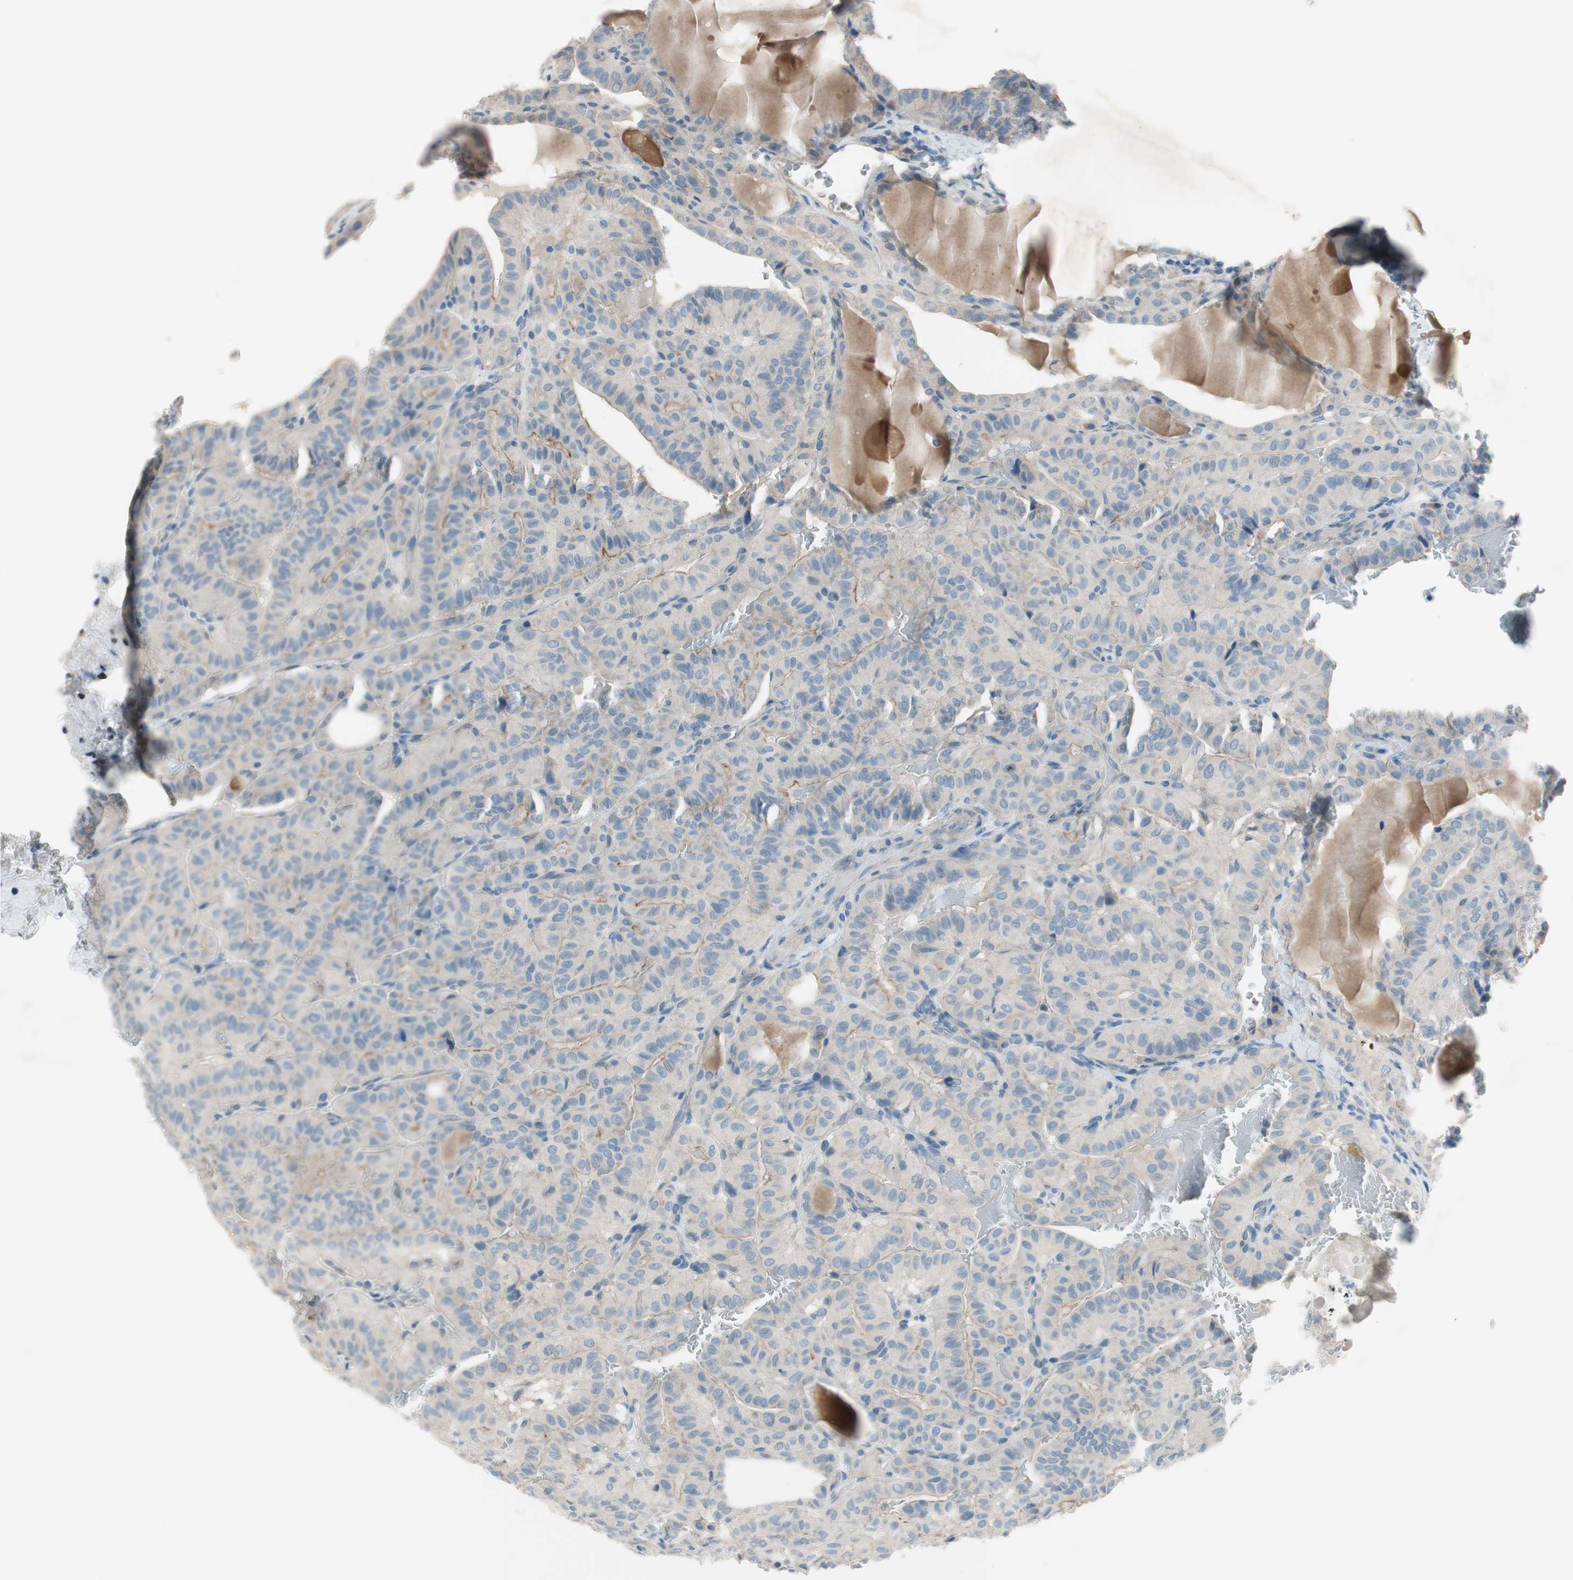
{"staining": {"intensity": "moderate", "quantity": "<25%", "location": "cytoplasmic/membranous"}, "tissue": "thyroid cancer", "cell_type": "Tumor cells", "image_type": "cancer", "snomed": [{"axis": "morphology", "description": "Papillary adenocarcinoma, NOS"}, {"axis": "topography", "description": "Thyroid gland"}], "caption": "Brown immunohistochemical staining in human thyroid papillary adenocarcinoma displays moderate cytoplasmic/membranous expression in approximately <25% of tumor cells.", "gene": "PRRG4", "patient": {"sex": "male", "age": 77}}